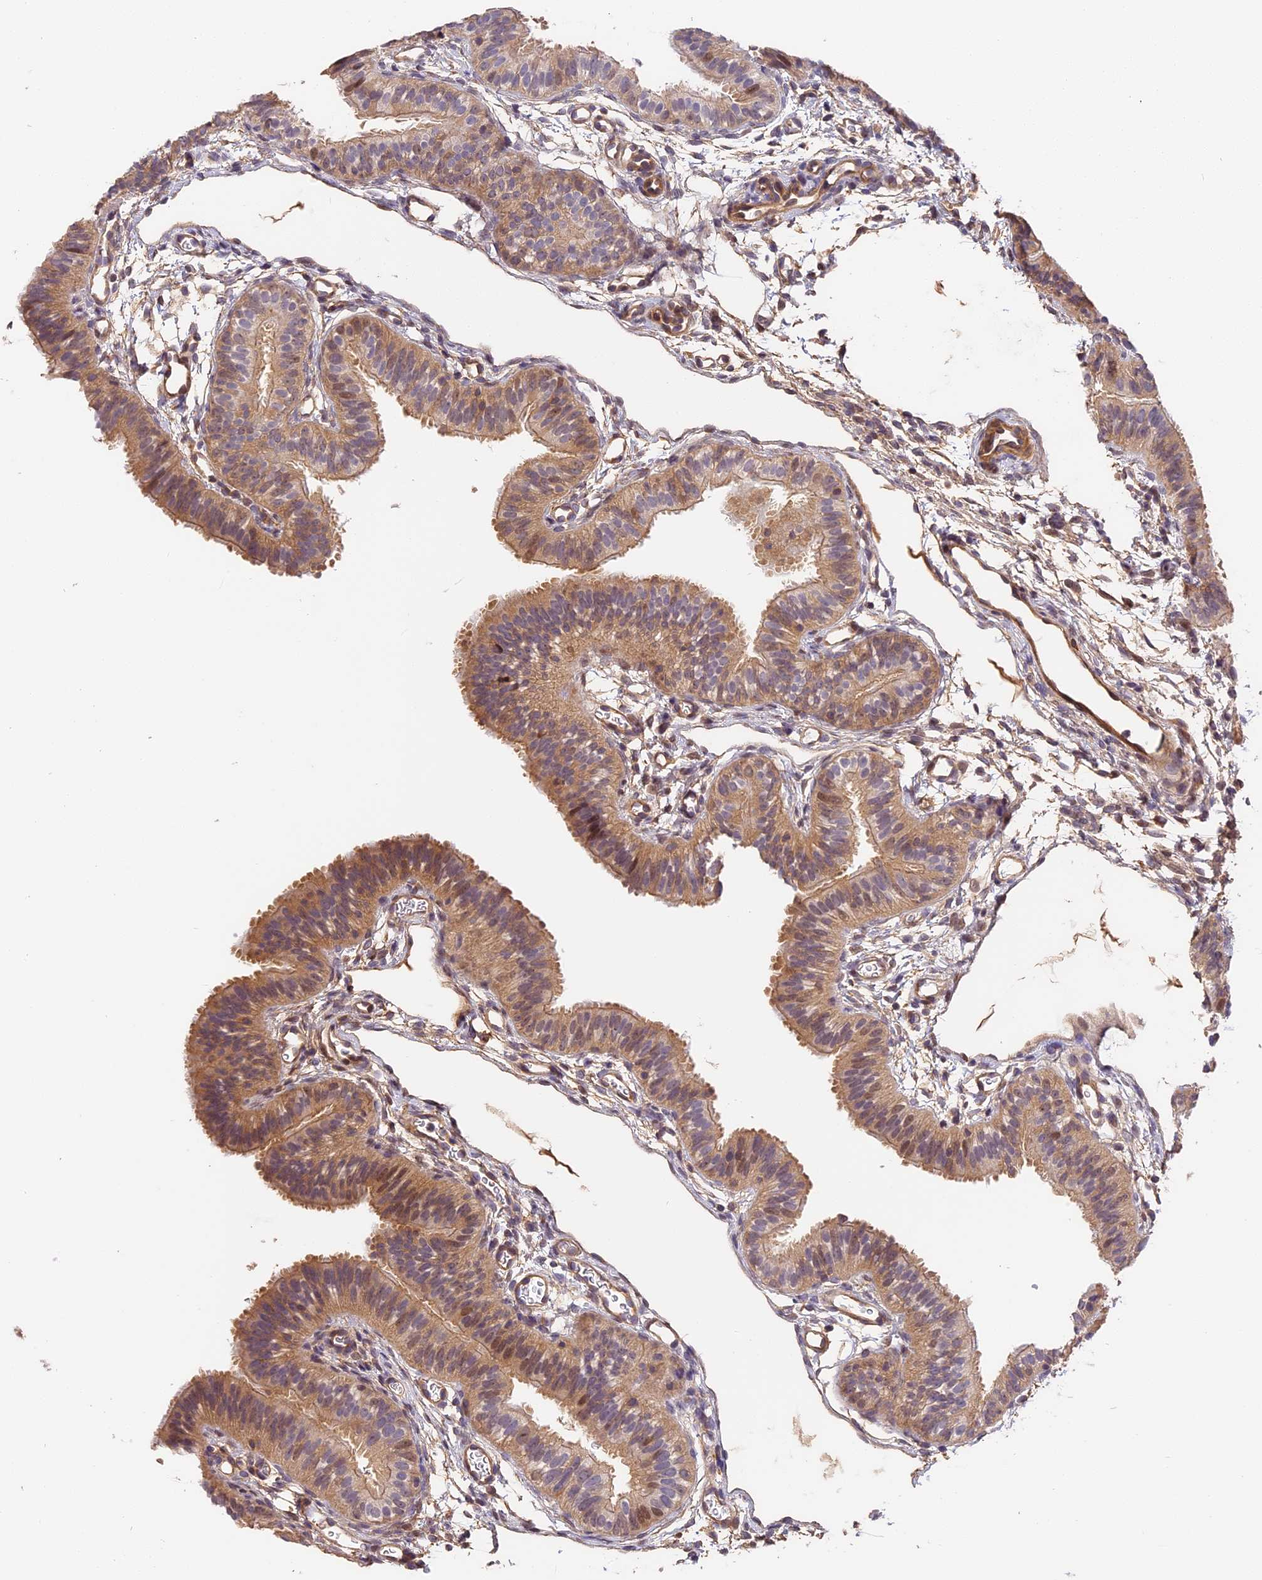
{"staining": {"intensity": "moderate", "quantity": ">75%", "location": "cytoplasmic/membranous"}, "tissue": "fallopian tube", "cell_type": "Glandular cells", "image_type": "normal", "snomed": [{"axis": "morphology", "description": "Normal tissue, NOS"}, {"axis": "topography", "description": "Fallopian tube"}], "caption": "Immunohistochemistry of unremarkable fallopian tube demonstrates medium levels of moderate cytoplasmic/membranous positivity in approximately >75% of glandular cells.", "gene": "ARHGAP17", "patient": {"sex": "female", "age": 35}}